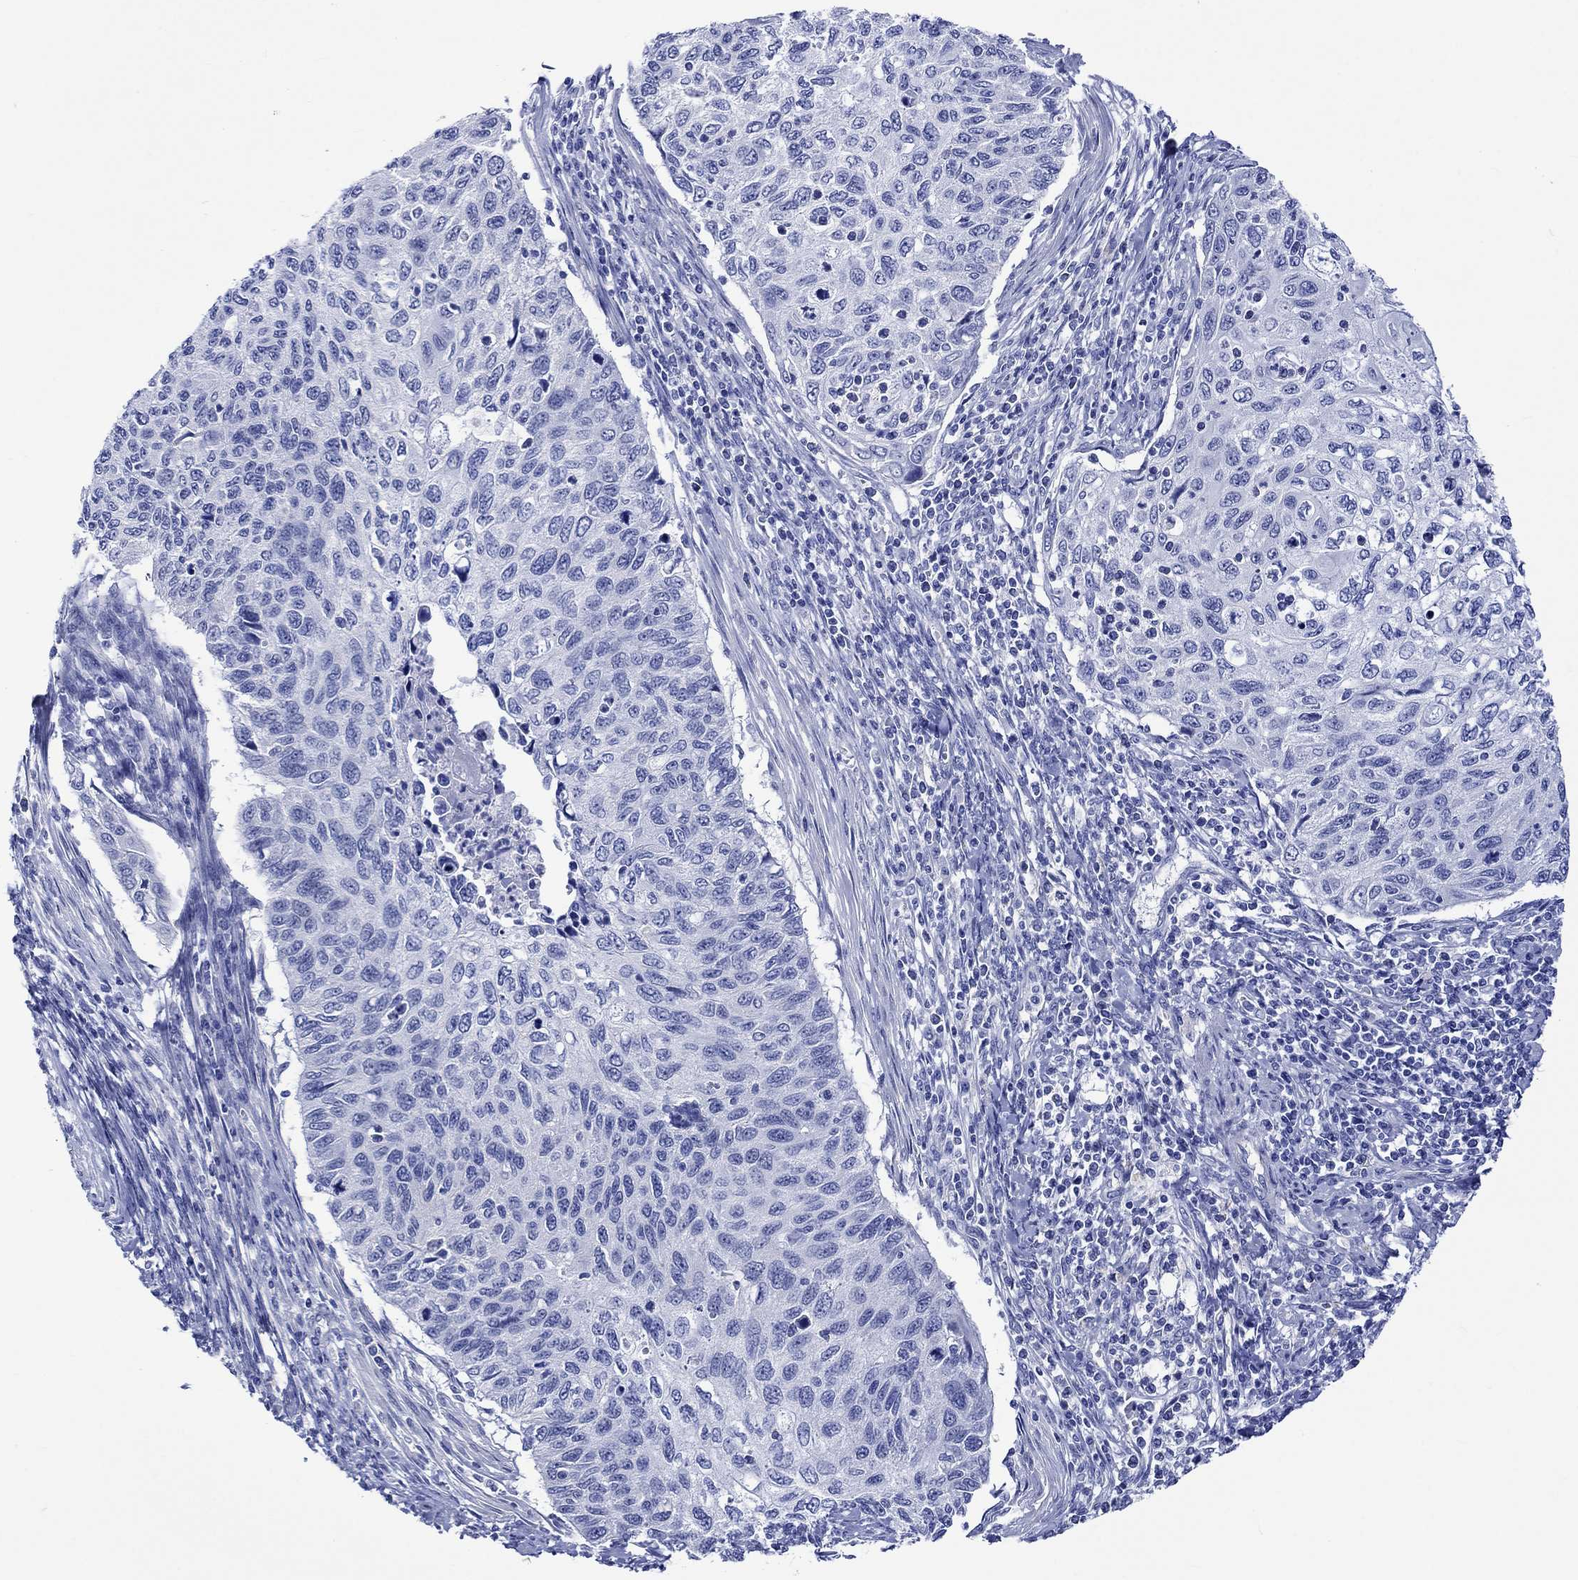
{"staining": {"intensity": "negative", "quantity": "none", "location": "none"}, "tissue": "cervical cancer", "cell_type": "Tumor cells", "image_type": "cancer", "snomed": [{"axis": "morphology", "description": "Squamous cell carcinoma, NOS"}, {"axis": "topography", "description": "Cervix"}], "caption": "Immunohistochemistry (IHC) of squamous cell carcinoma (cervical) reveals no staining in tumor cells.", "gene": "HARBI1", "patient": {"sex": "female", "age": 70}}